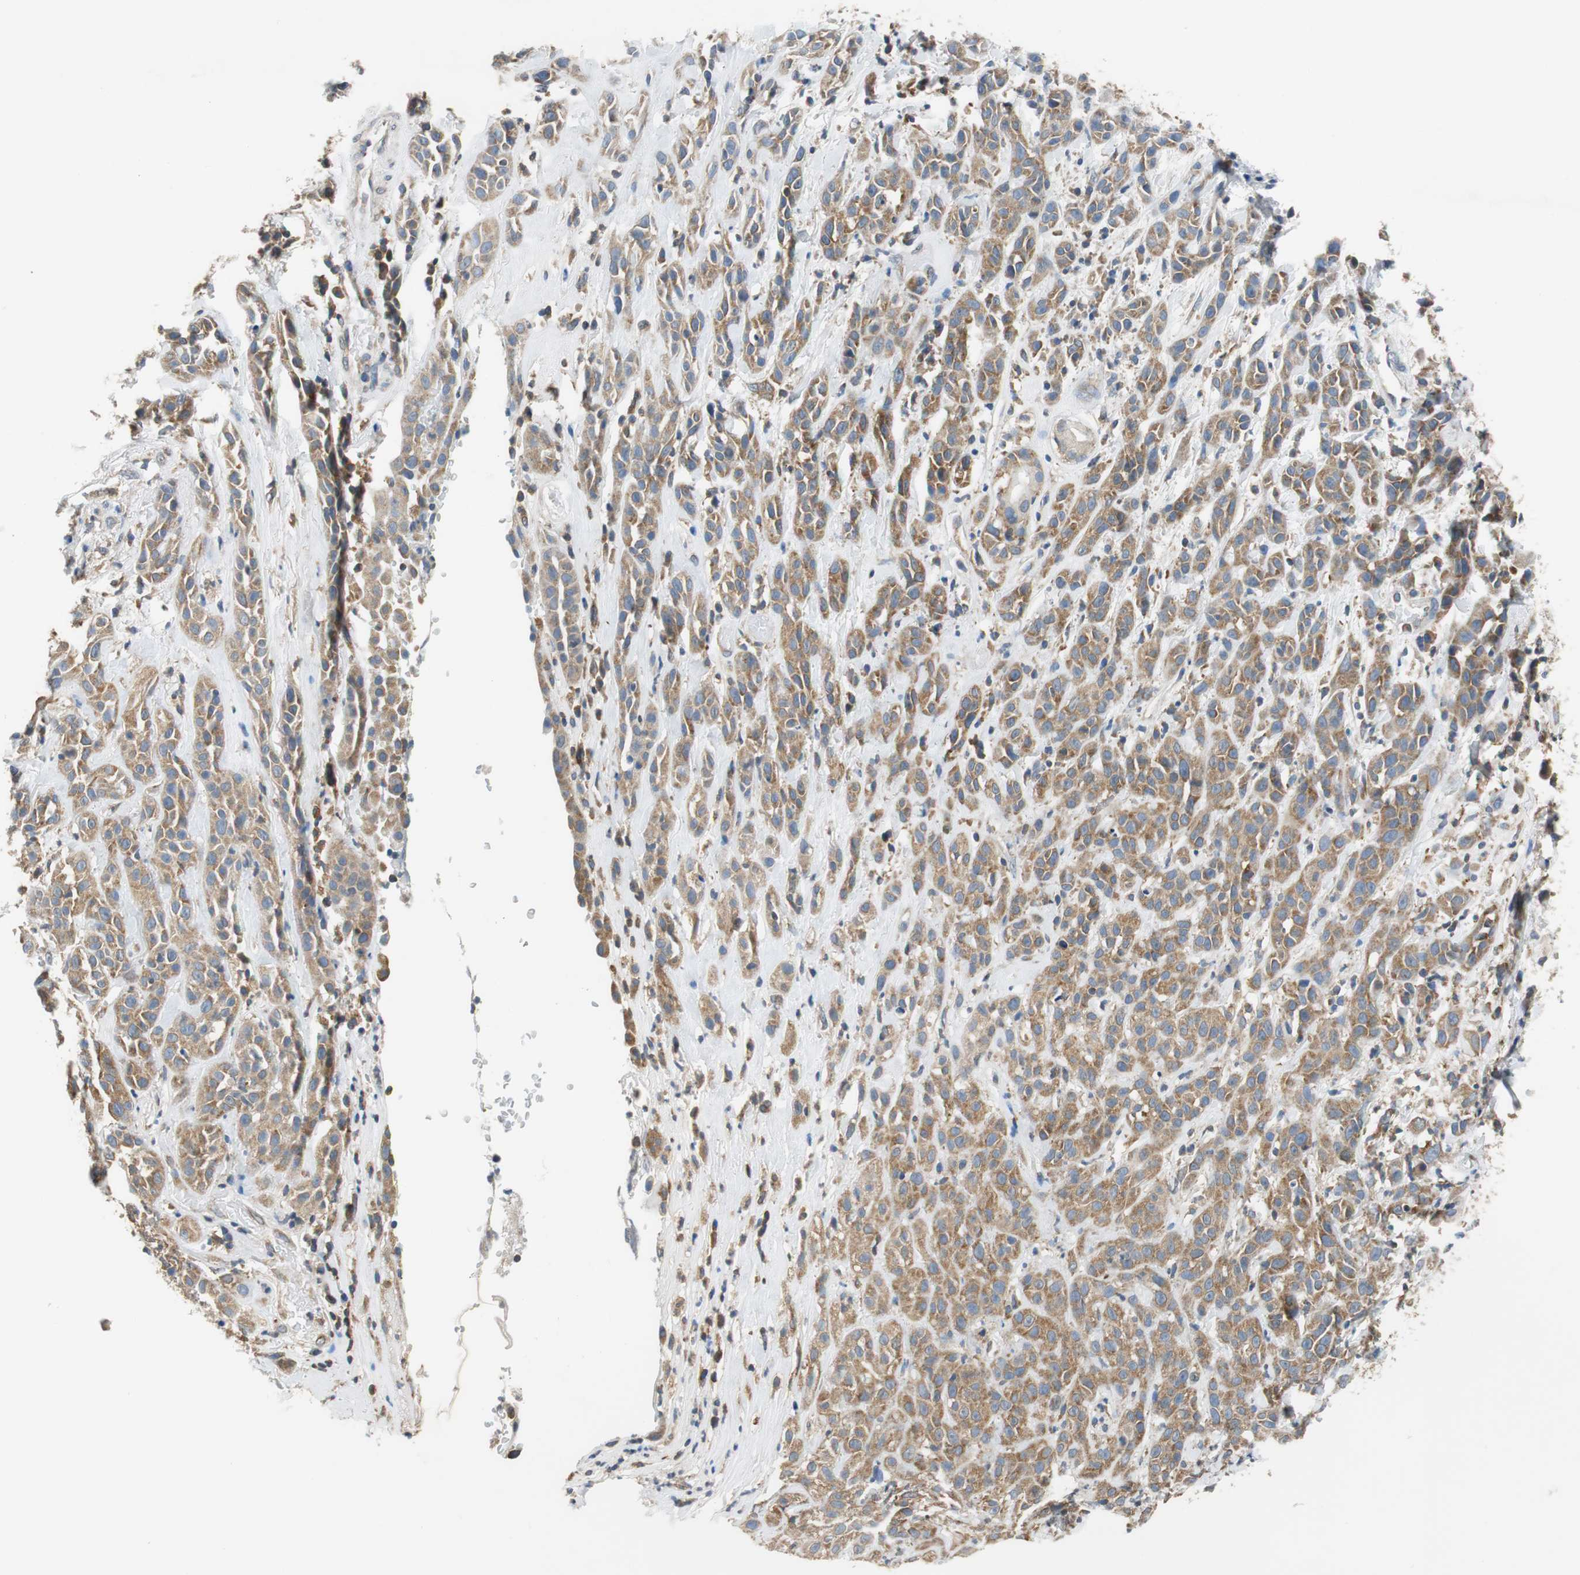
{"staining": {"intensity": "moderate", "quantity": ">75%", "location": "cytoplasmic/membranous"}, "tissue": "head and neck cancer", "cell_type": "Tumor cells", "image_type": "cancer", "snomed": [{"axis": "morphology", "description": "Squamous cell carcinoma, NOS"}, {"axis": "topography", "description": "Head-Neck"}], "caption": "Human head and neck cancer stained for a protein (brown) shows moderate cytoplasmic/membranous positive staining in approximately >75% of tumor cells.", "gene": "CNOT3", "patient": {"sex": "male", "age": 62}}